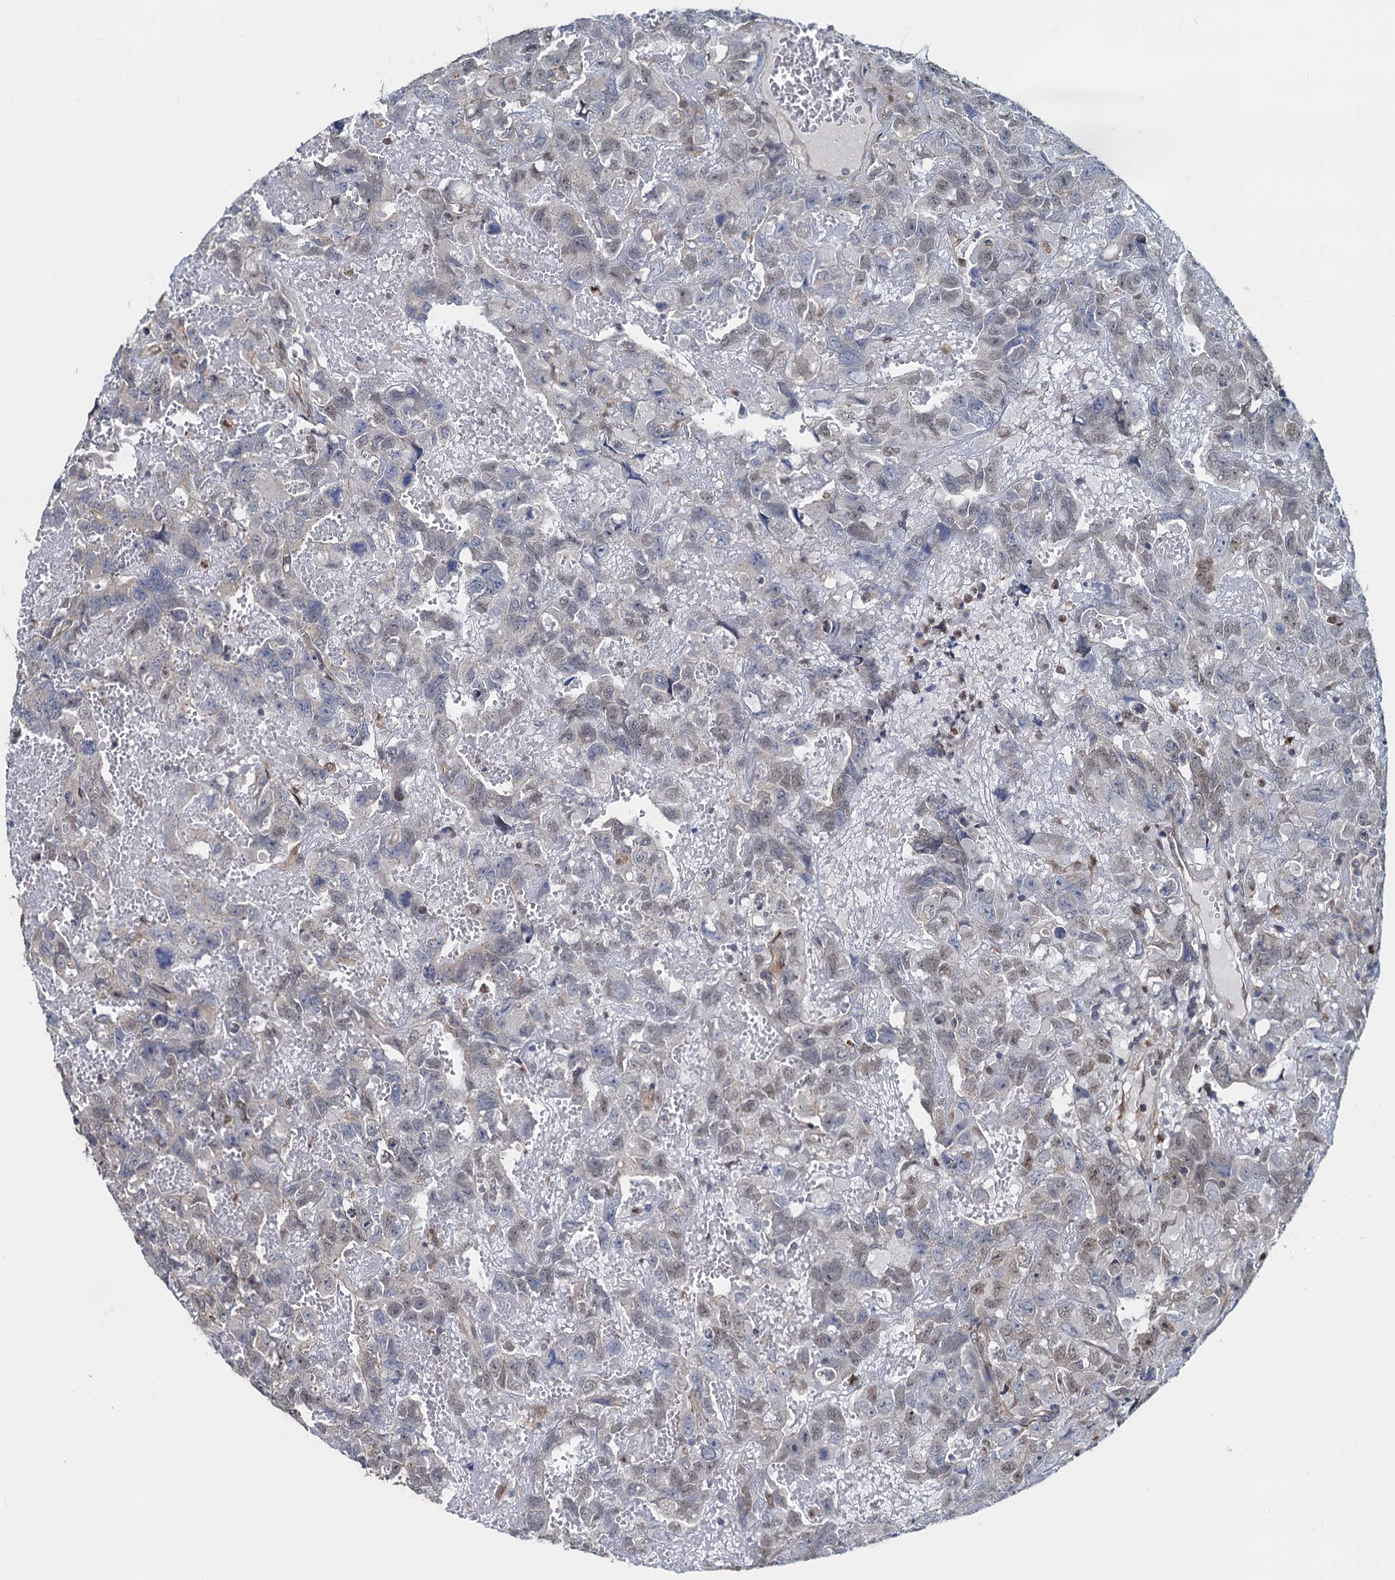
{"staining": {"intensity": "weak", "quantity": "<25%", "location": "nuclear"}, "tissue": "testis cancer", "cell_type": "Tumor cells", "image_type": "cancer", "snomed": [{"axis": "morphology", "description": "Carcinoma, Embryonal, NOS"}, {"axis": "topography", "description": "Testis"}], "caption": "The photomicrograph reveals no significant staining in tumor cells of embryonal carcinoma (testis).", "gene": "RNF125", "patient": {"sex": "male", "age": 45}}